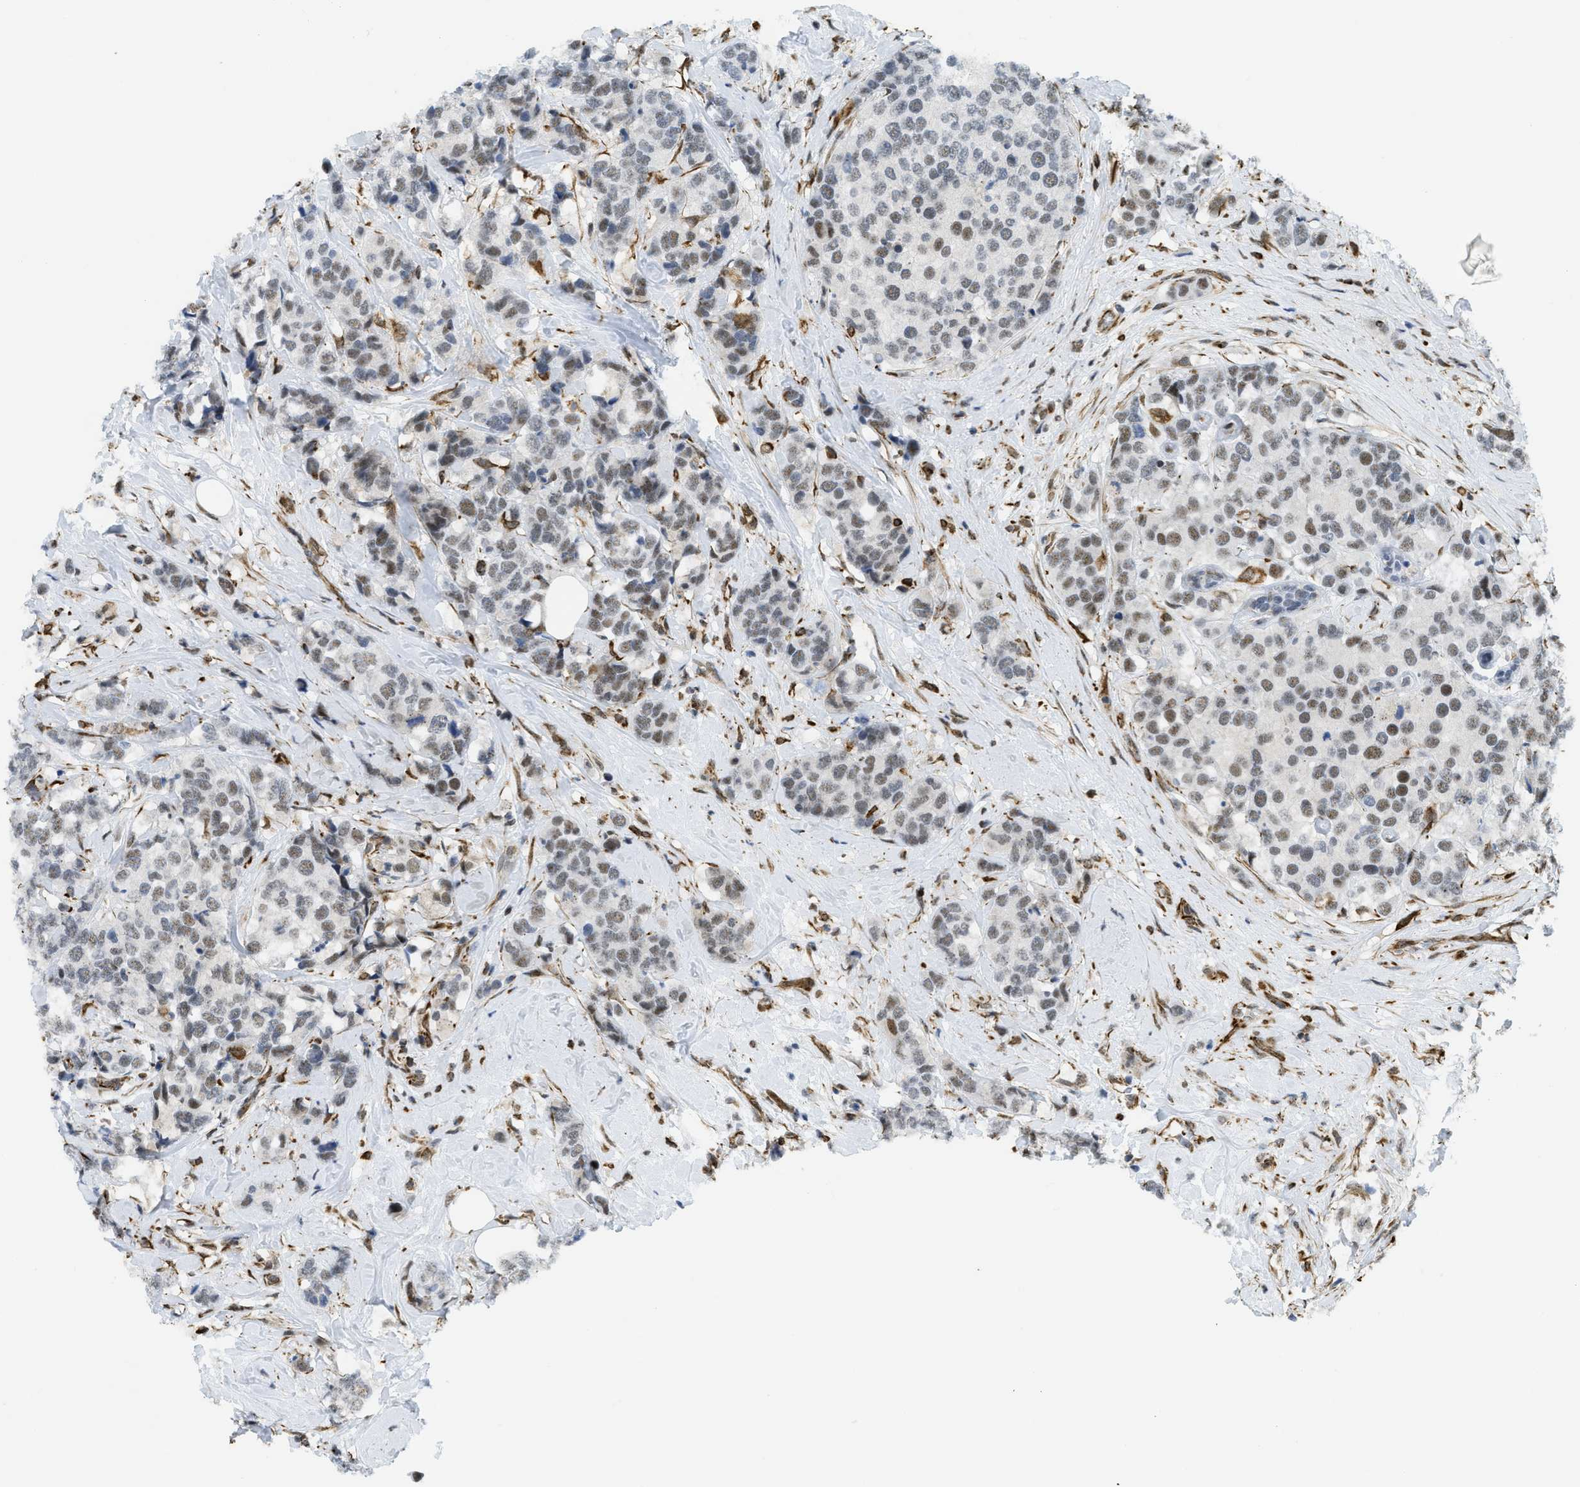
{"staining": {"intensity": "weak", "quantity": ">75%", "location": "nuclear"}, "tissue": "breast cancer", "cell_type": "Tumor cells", "image_type": "cancer", "snomed": [{"axis": "morphology", "description": "Lobular carcinoma"}, {"axis": "topography", "description": "Breast"}], "caption": "Immunohistochemistry (IHC) photomicrograph of neoplastic tissue: breast lobular carcinoma stained using IHC demonstrates low levels of weak protein expression localized specifically in the nuclear of tumor cells, appearing as a nuclear brown color.", "gene": "LRRC8B", "patient": {"sex": "female", "age": 59}}